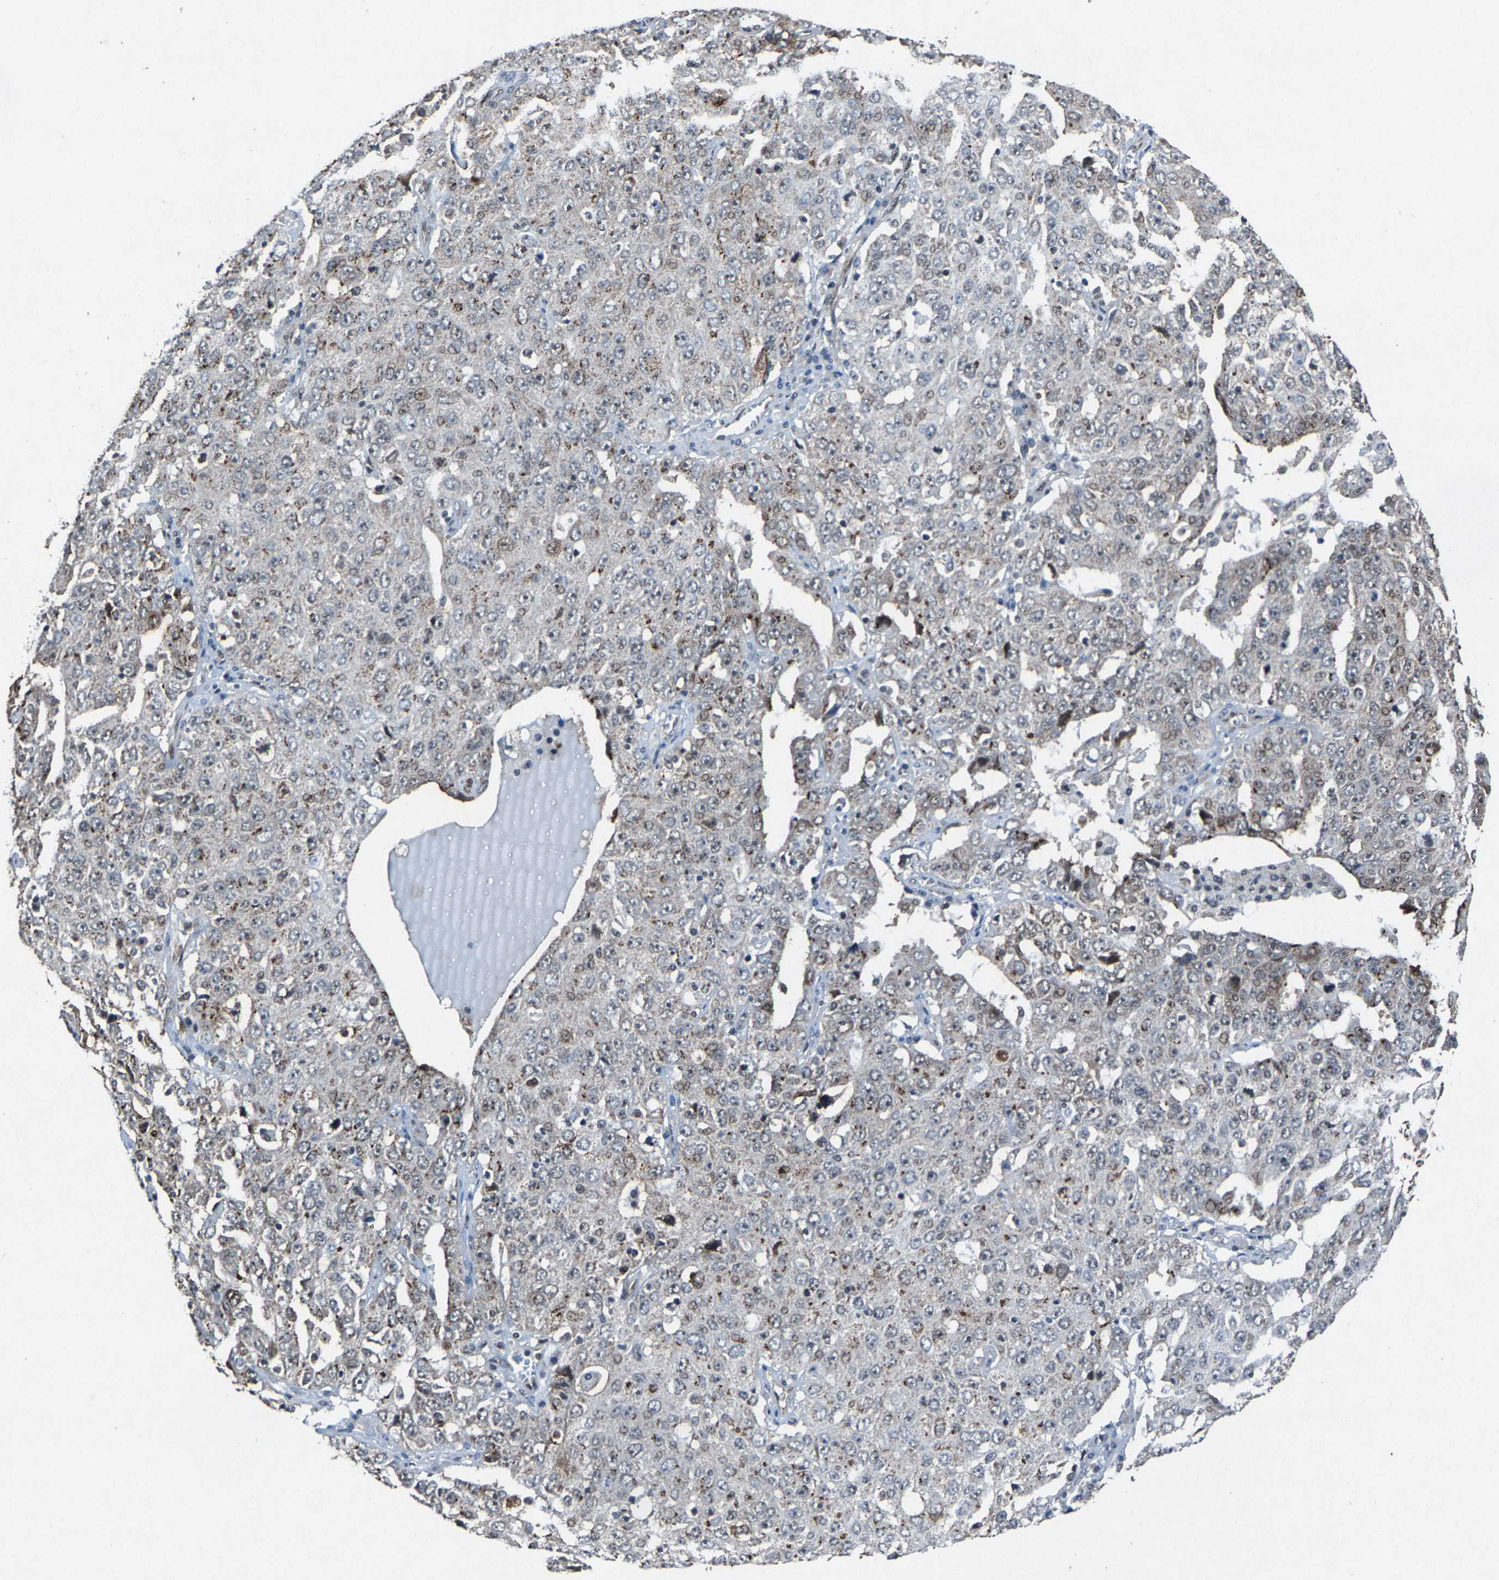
{"staining": {"intensity": "weak", "quantity": "25%-75%", "location": "cytoplasmic/membranous"}, "tissue": "ovarian cancer", "cell_type": "Tumor cells", "image_type": "cancer", "snomed": [{"axis": "morphology", "description": "Carcinoma, endometroid"}, {"axis": "topography", "description": "Ovary"}], "caption": "Immunohistochemical staining of ovarian cancer (endometroid carcinoma) demonstrates low levels of weak cytoplasmic/membranous protein staining in approximately 25%-75% of tumor cells. Using DAB (brown) and hematoxylin (blue) stains, captured at high magnification using brightfield microscopy.", "gene": "ATXN3", "patient": {"sex": "female", "age": 62}}